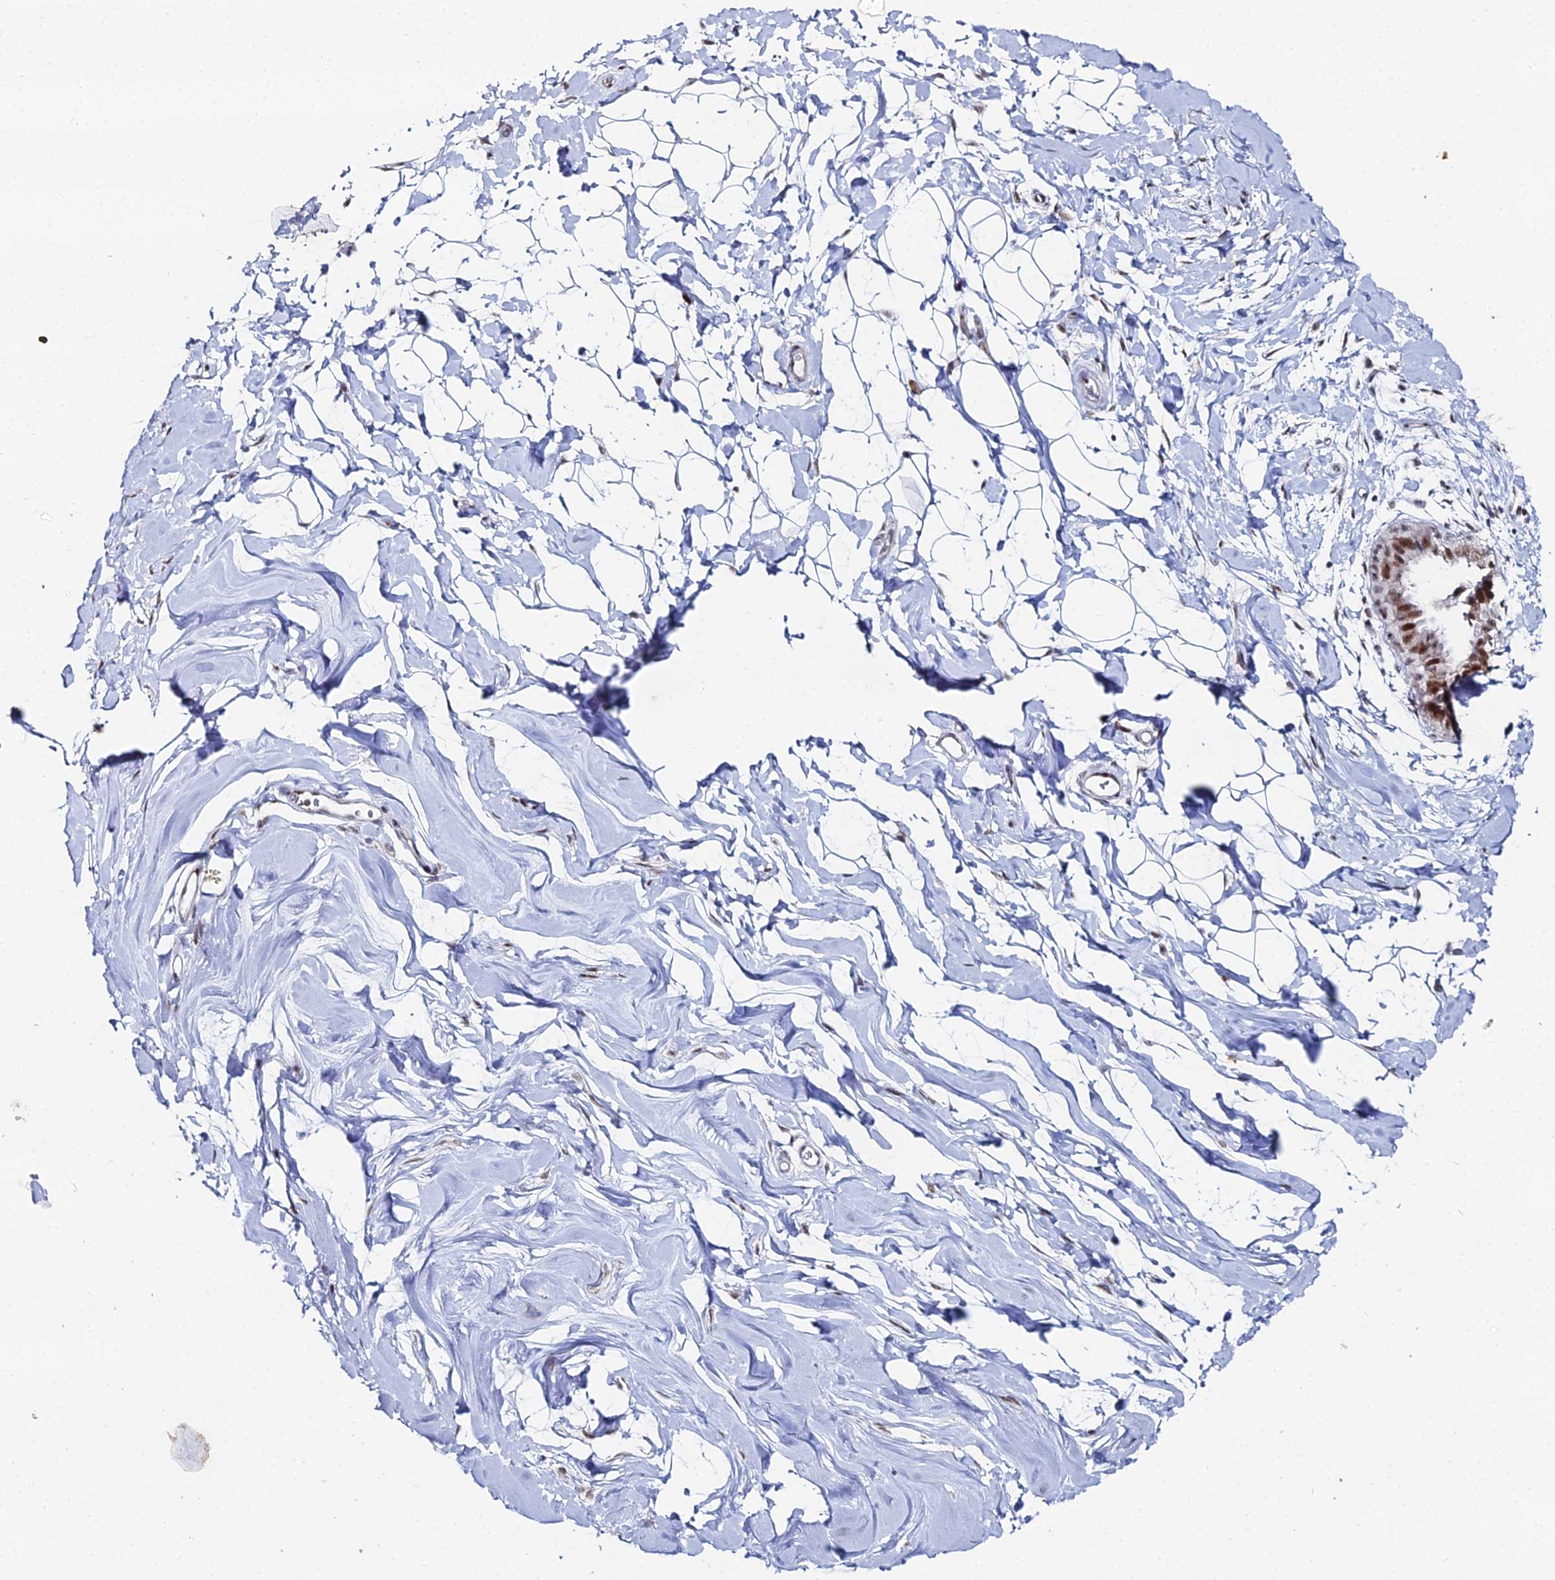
{"staining": {"intensity": "strong", "quantity": ">75%", "location": "nuclear"}, "tissue": "adipose tissue", "cell_type": "Adipocytes", "image_type": "normal", "snomed": [{"axis": "morphology", "description": "Normal tissue, NOS"}, {"axis": "topography", "description": "Breast"}], "caption": "IHC histopathology image of unremarkable adipose tissue: human adipose tissue stained using immunohistochemistry (IHC) shows high levels of strong protein expression localized specifically in the nuclear of adipocytes, appearing as a nuclear brown color.", "gene": "GSC2", "patient": {"sex": "female", "age": 26}}